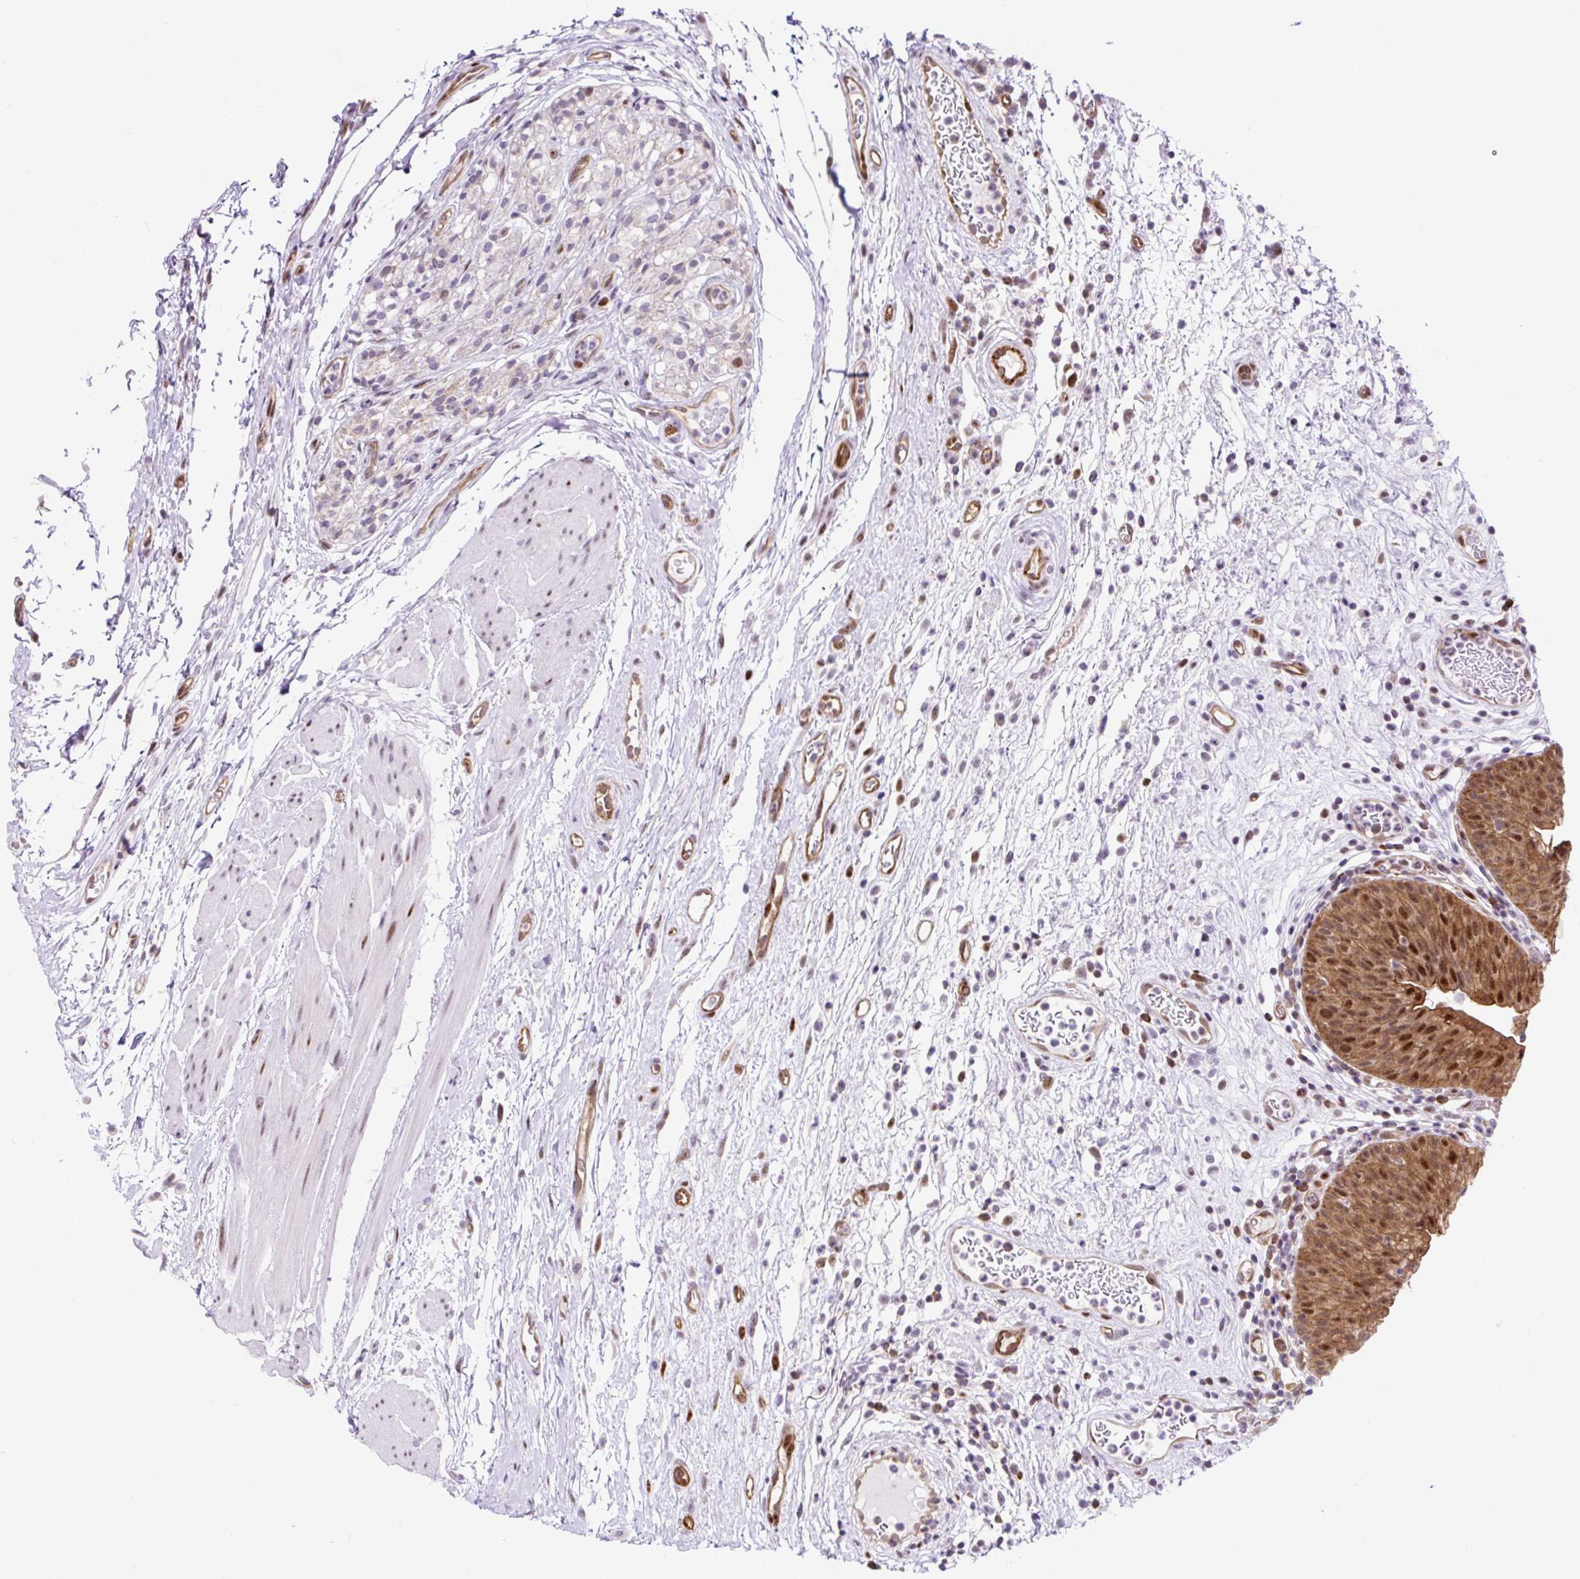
{"staining": {"intensity": "strong", "quantity": ">75%", "location": "cytoplasmic/membranous,nuclear"}, "tissue": "urinary bladder", "cell_type": "Urothelial cells", "image_type": "normal", "snomed": [{"axis": "morphology", "description": "Normal tissue, NOS"}, {"axis": "morphology", "description": "Inflammation, NOS"}, {"axis": "topography", "description": "Urinary bladder"}], "caption": "Urothelial cells display high levels of strong cytoplasmic/membranous,nuclear staining in about >75% of cells in benign urinary bladder.", "gene": "HIP1R", "patient": {"sex": "male", "age": 57}}